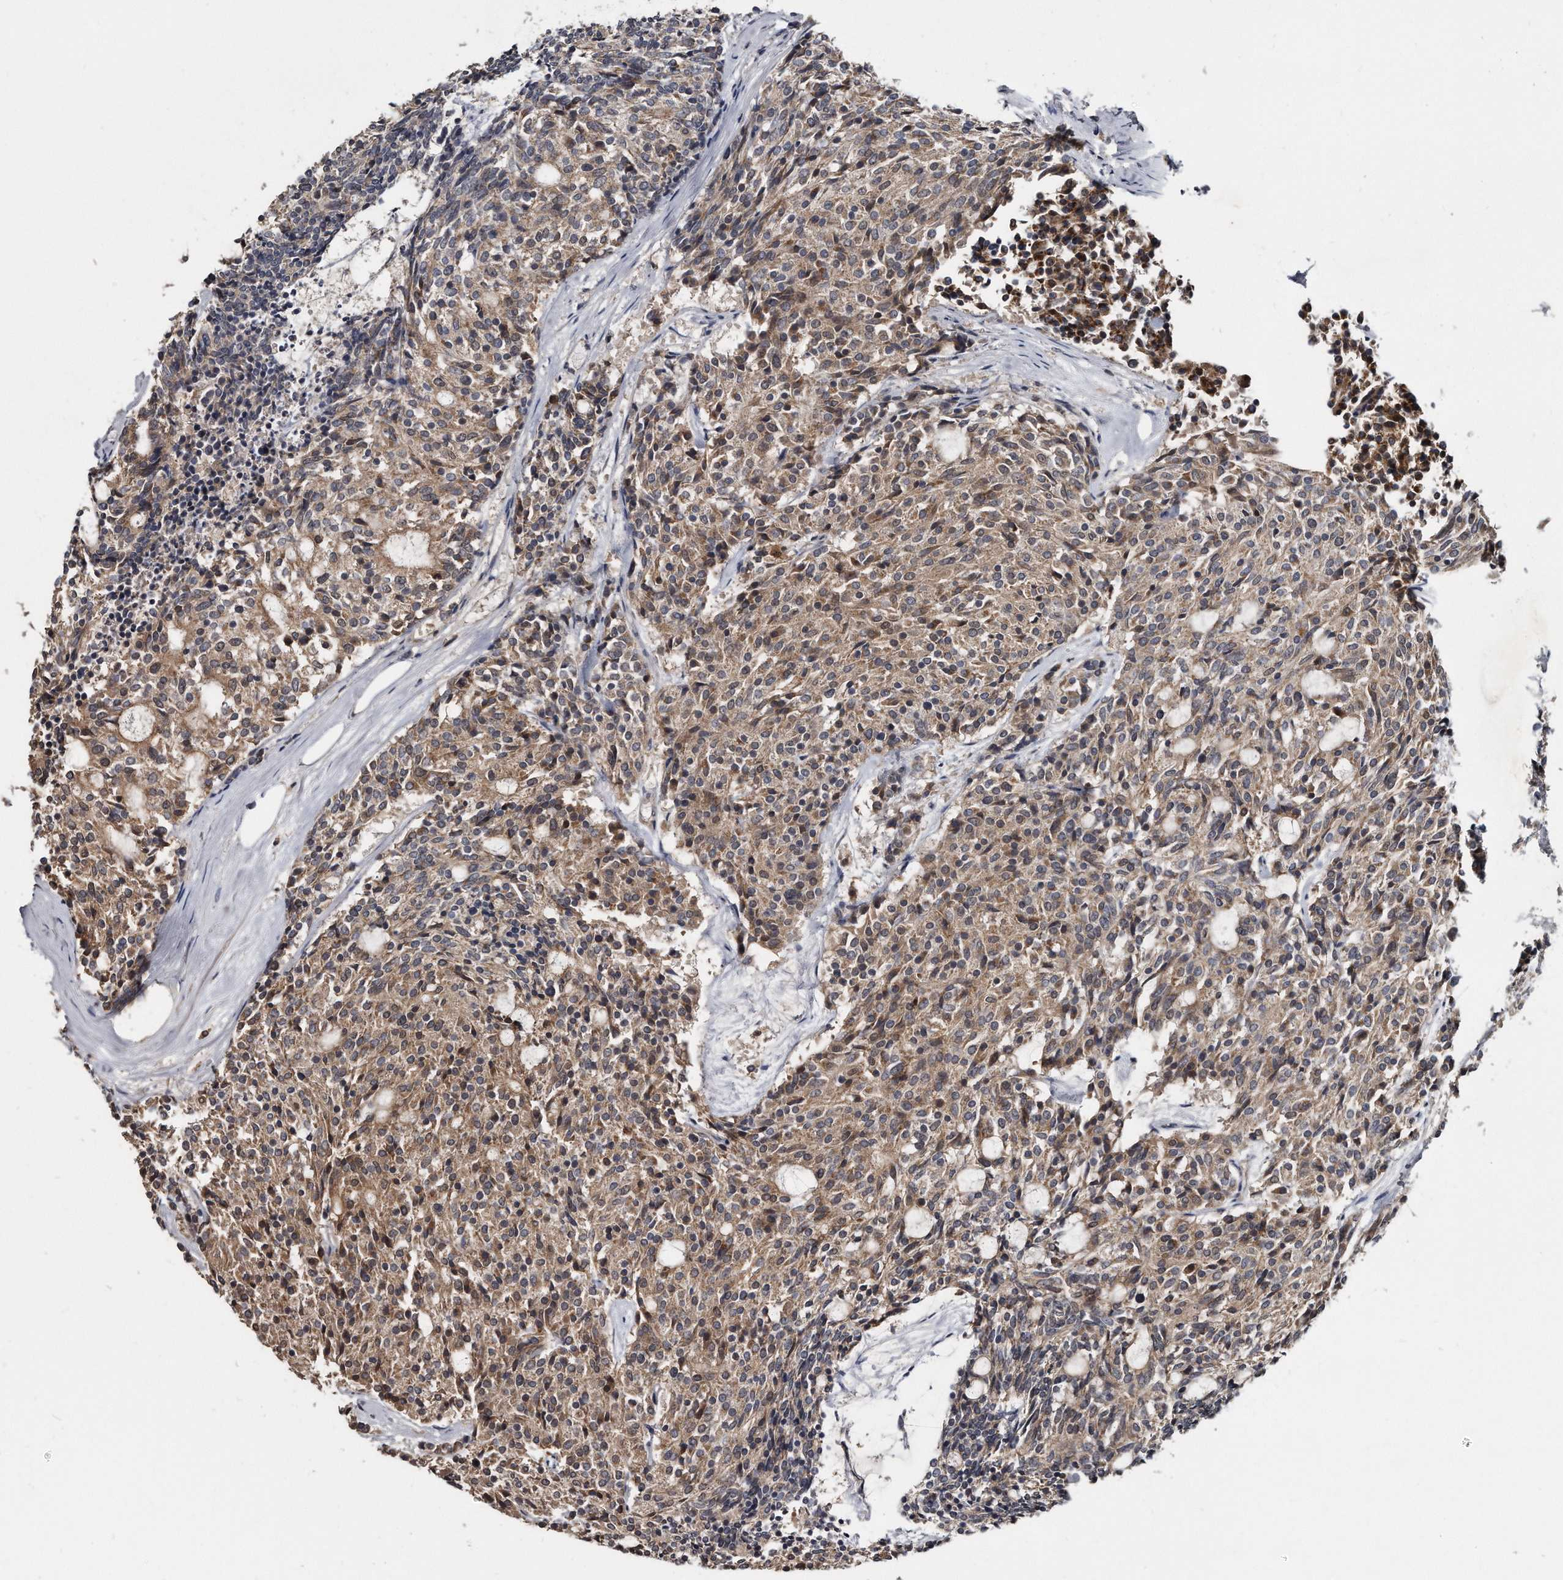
{"staining": {"intensity": "moderate", "quantity": ">75%", "location": "cytoplasmic/membranous"}, "tissue": "carcinoid", "cell_type": "Tumor cells", "image_type": "cancer", "snomed": [{"axis": "morphology", "description": "Carcinoid, malignant, NOS"}, {"axis": "topography", "description": "Pancreas"}], "caption": "A medium amount of moderate cytoplasmic/membranous expression is present in approximately >75% of tumor cells in malignant carcinoid tissue.", "gene": "FAM136A", "patient": {"sex": "female", "age": 54}}